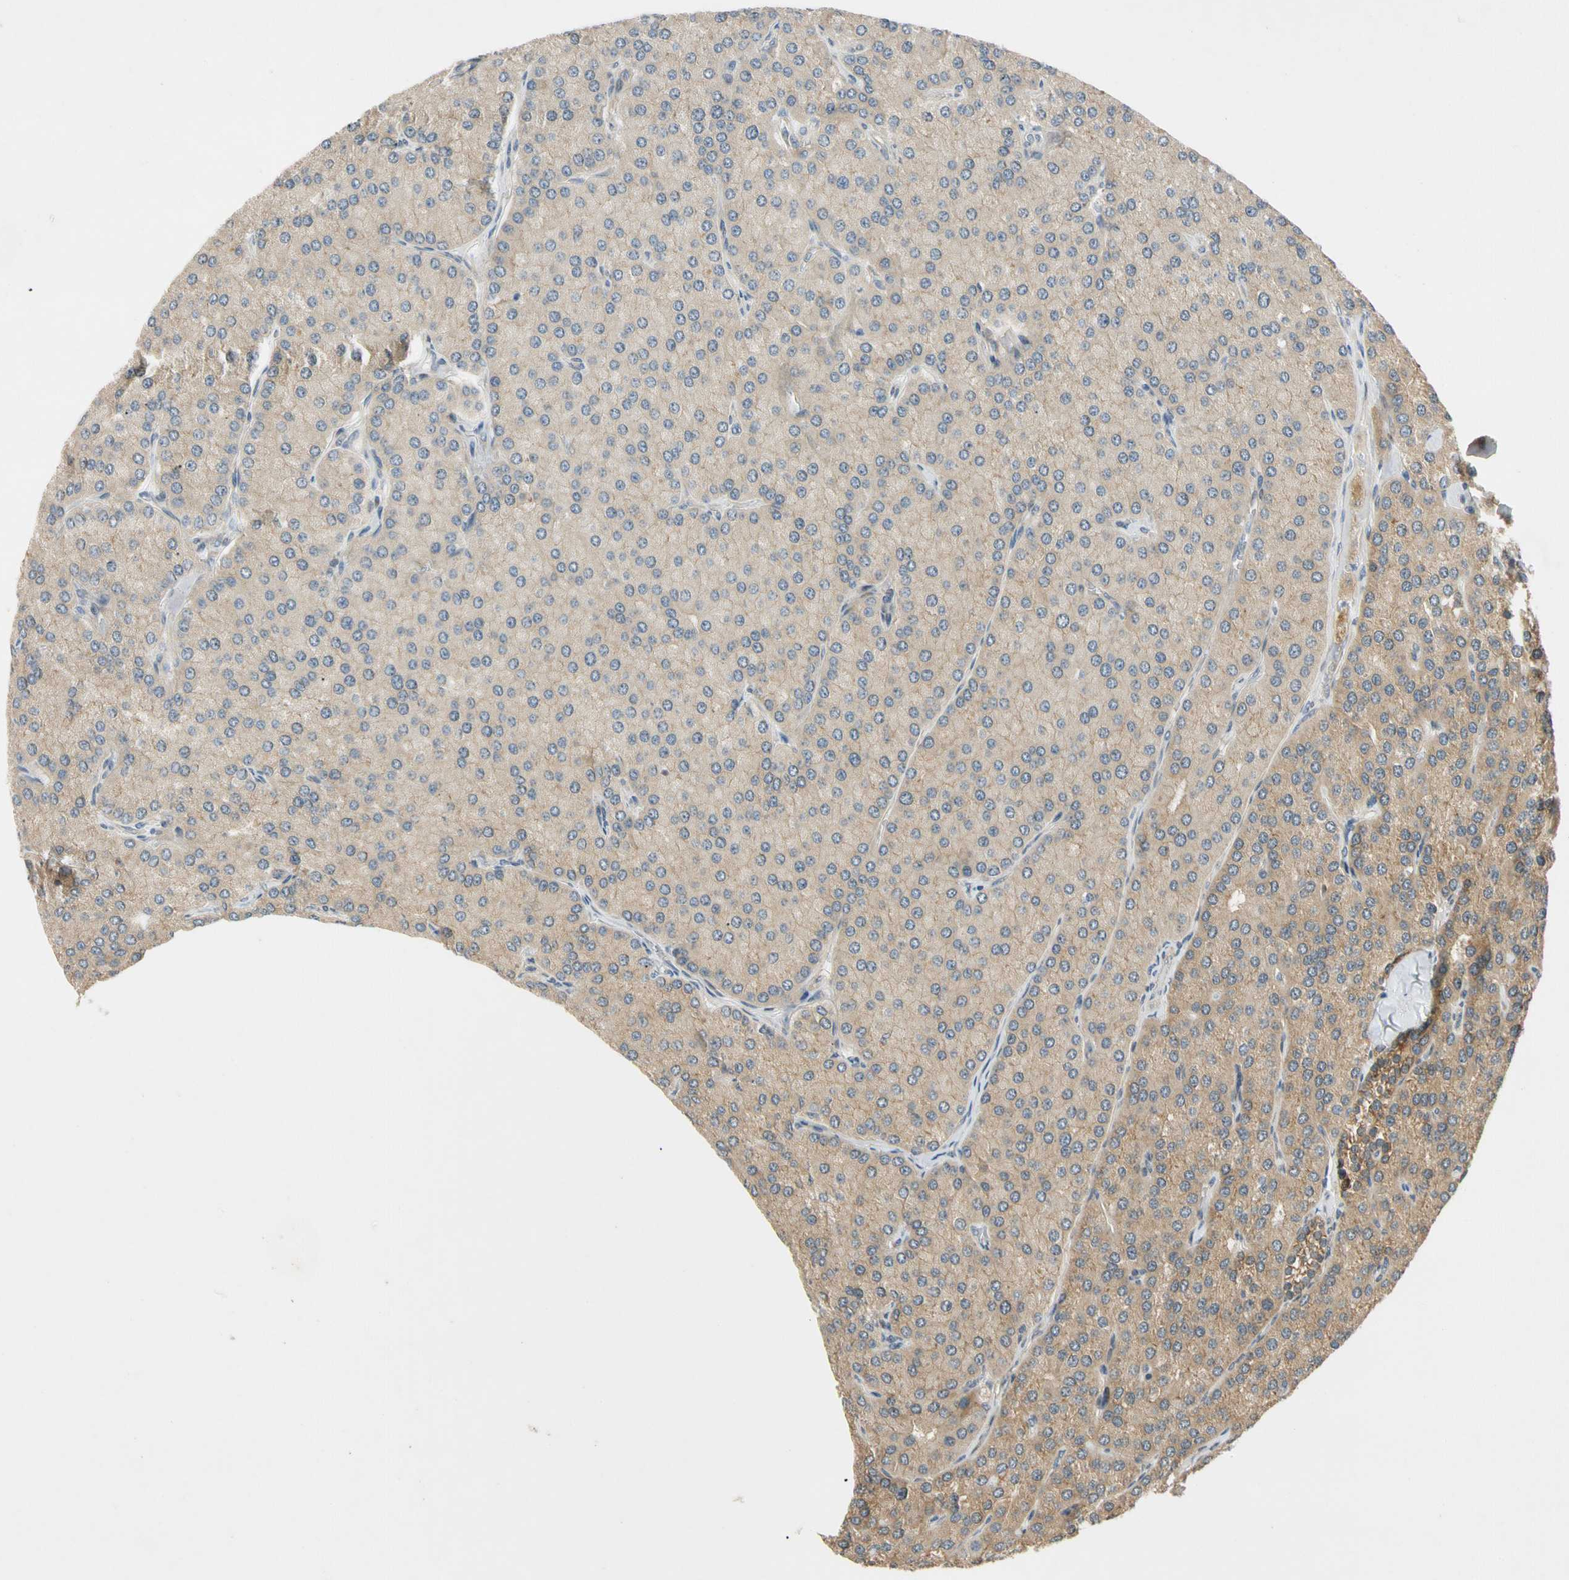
{"staining": {"intensity": "moderate", "quantity": ">75%", "location": "cytoplasmic/membranous"}, "tissue": "parathyroid gland", "cell_type": "Glandular cells", "image_type": "normal", "snomed": [{"axis": "morphology", "description": "Normal tissue, NOS"}, {"axis": "morphology", "description": "Adenoma, NOS"}, {"axis": "topography", "description": "Parathyroid gland"}], "caption": "Brown immunohistochemical staining in benign human parathyroid gland exhibits moderate cytoplasmic/membranous expression in about >75% of glandular cells. (DAB (3,3'-diaminobenzidine) = brown stain, brightfield microscopy at high magnification).", "gene": "GATD1", "patient": {"sex": "female", "age": 86}}